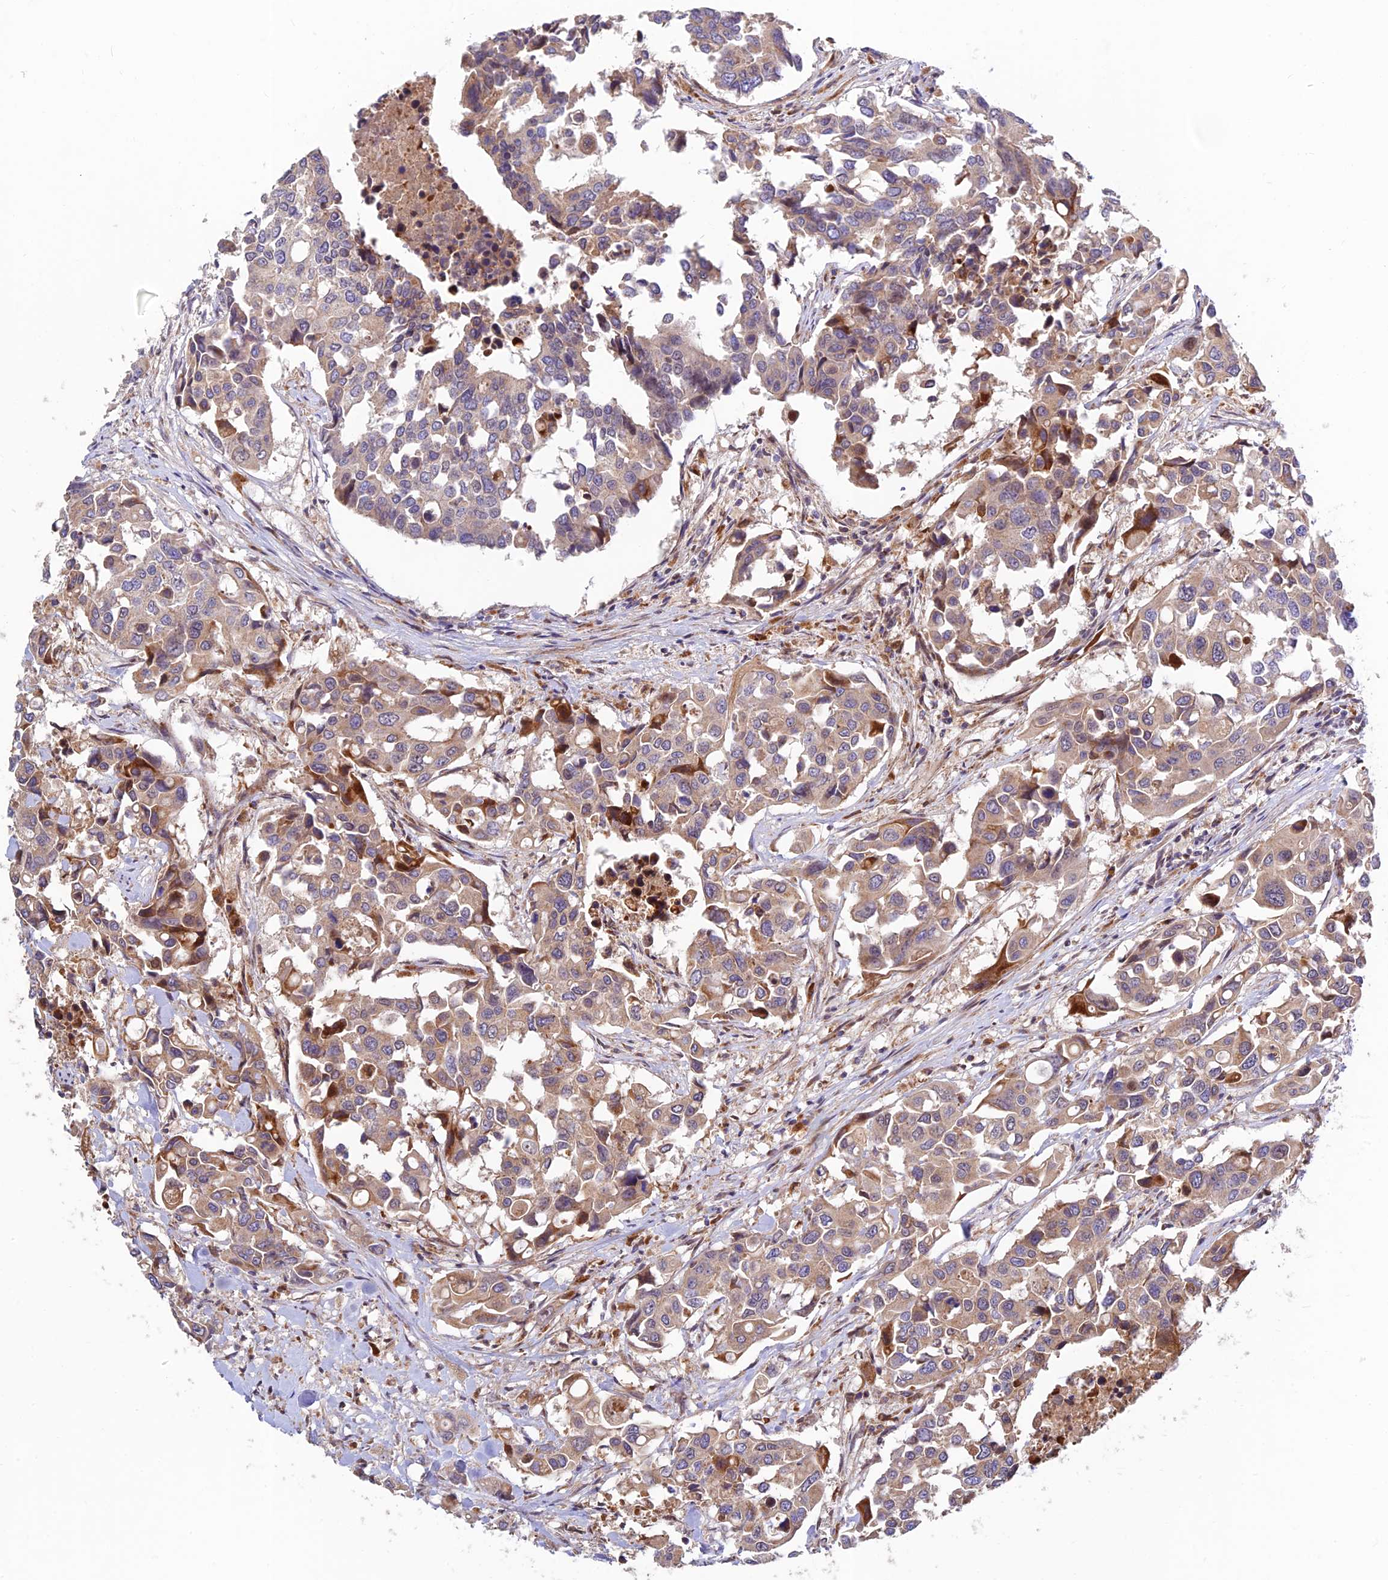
{"staining": {"intensity": "weak", "quantity": ">75%", "location": "cytoplasmic/membranous"}, "tissue": "colorectal cancer", "cell_type": "Tumor cells", "image_type": "cancer", "snomed": [{"axis": "morphology", "description": "Adenocarcinoma, NOS"}, {"axis": "topography", "description": "Colon"}], "caption": "Immunohistochemical staining of human colorectal adenocarcinoma reveals low levels of weak cytoplasmic/membranous expression in approximately >75% of tumor cells. (IHC, brightfield microscopy, high magnification).", "gene": "FUOM", "patient": {"sex": "male", "age": 77}}